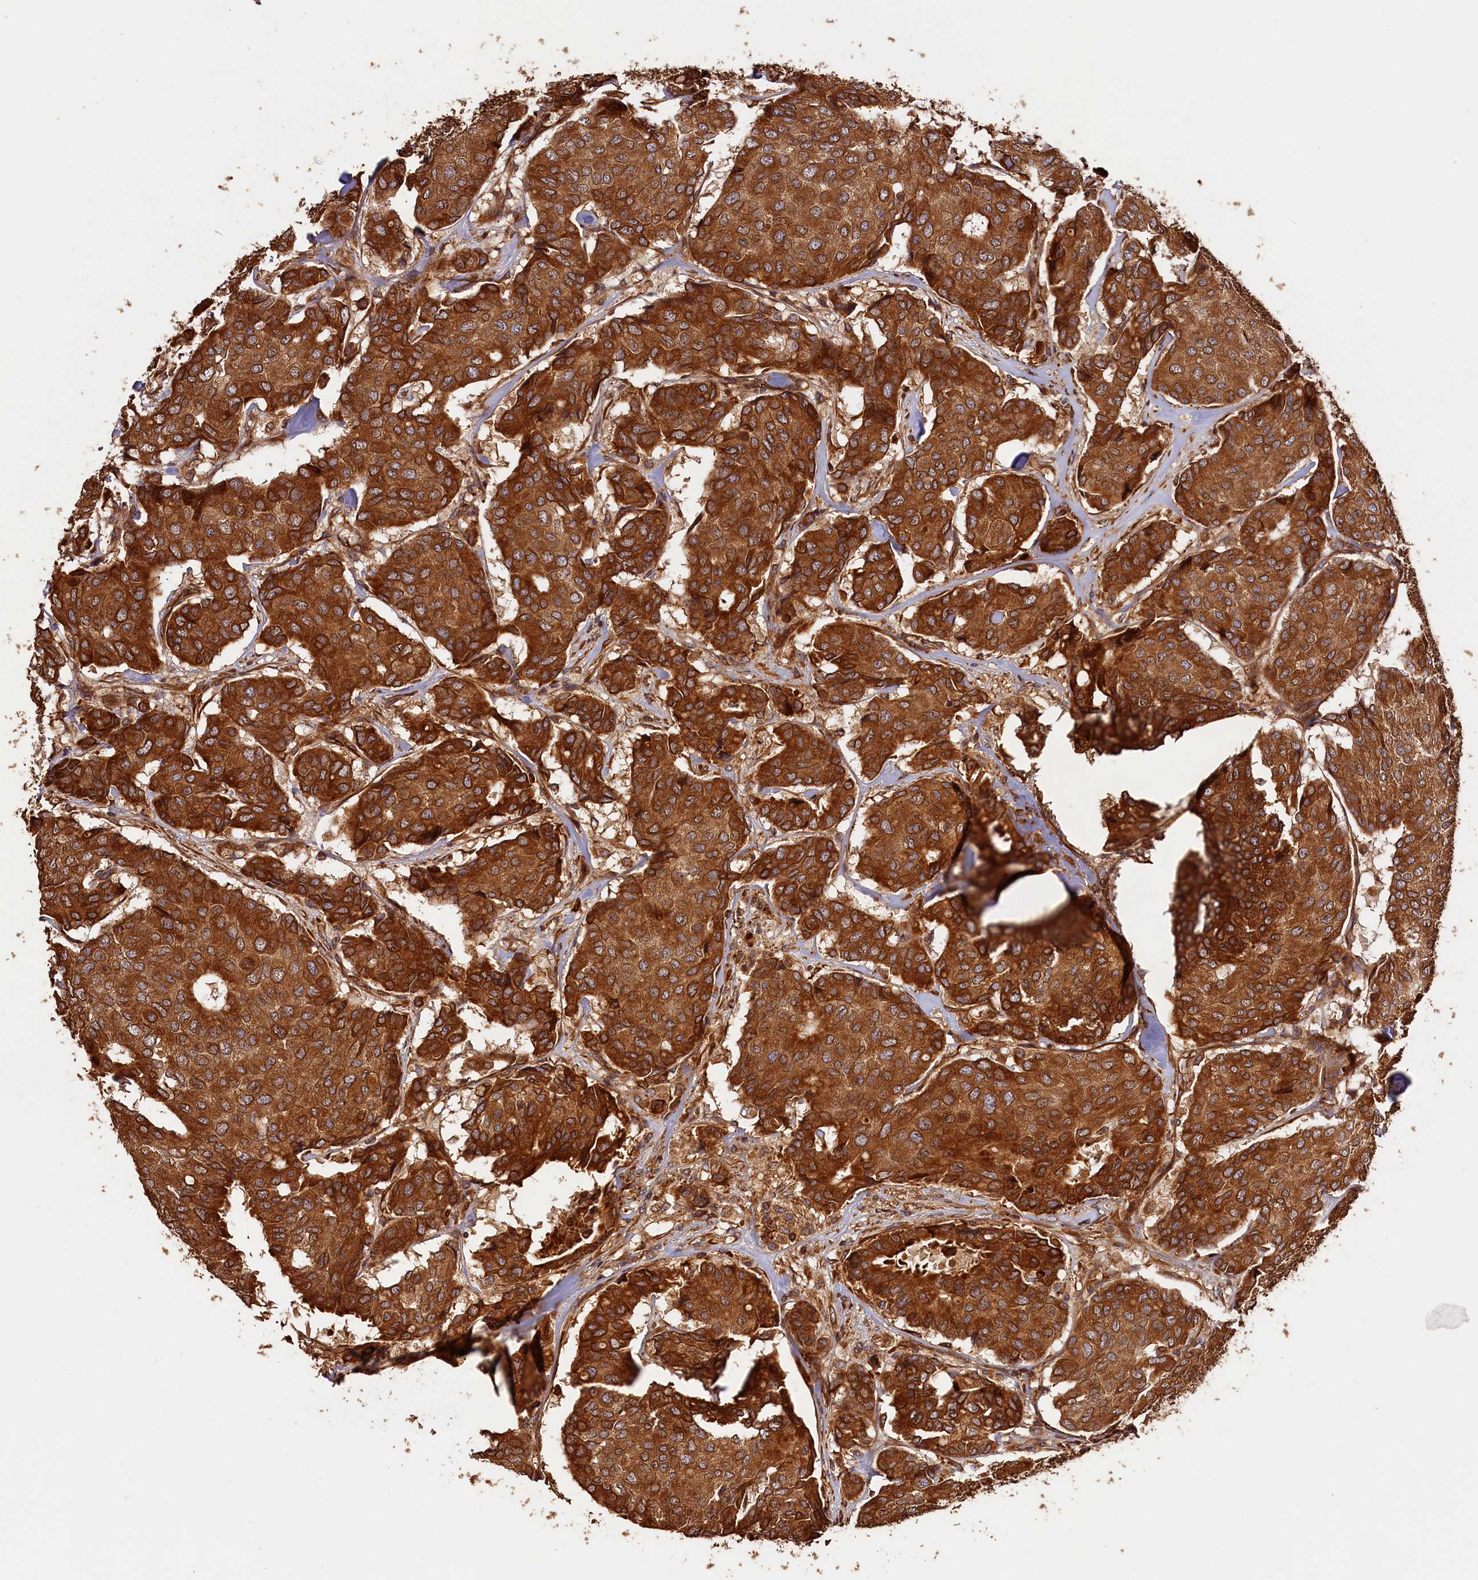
{"staining": {"intensity": "strong", "quantity": ">75%", "location": "cytoplasmic/membranous"}, "tissue": "breast cancer", "cell_type": "Tumor cells", "image_type": "cancer", "snomed": [{"axis": "morphology", "description": "Duct carcinoma"}, {"axis": "topography", "description": "Breast"}], "caption": "A histopathology image of human intraductal carcinoma (breast) stained for a protein exhibits strong cytoplasmic/membranous brown staining in tumor cells.", "gene": "HMOX2", "patient": {"sex": "female", "age": 75}}